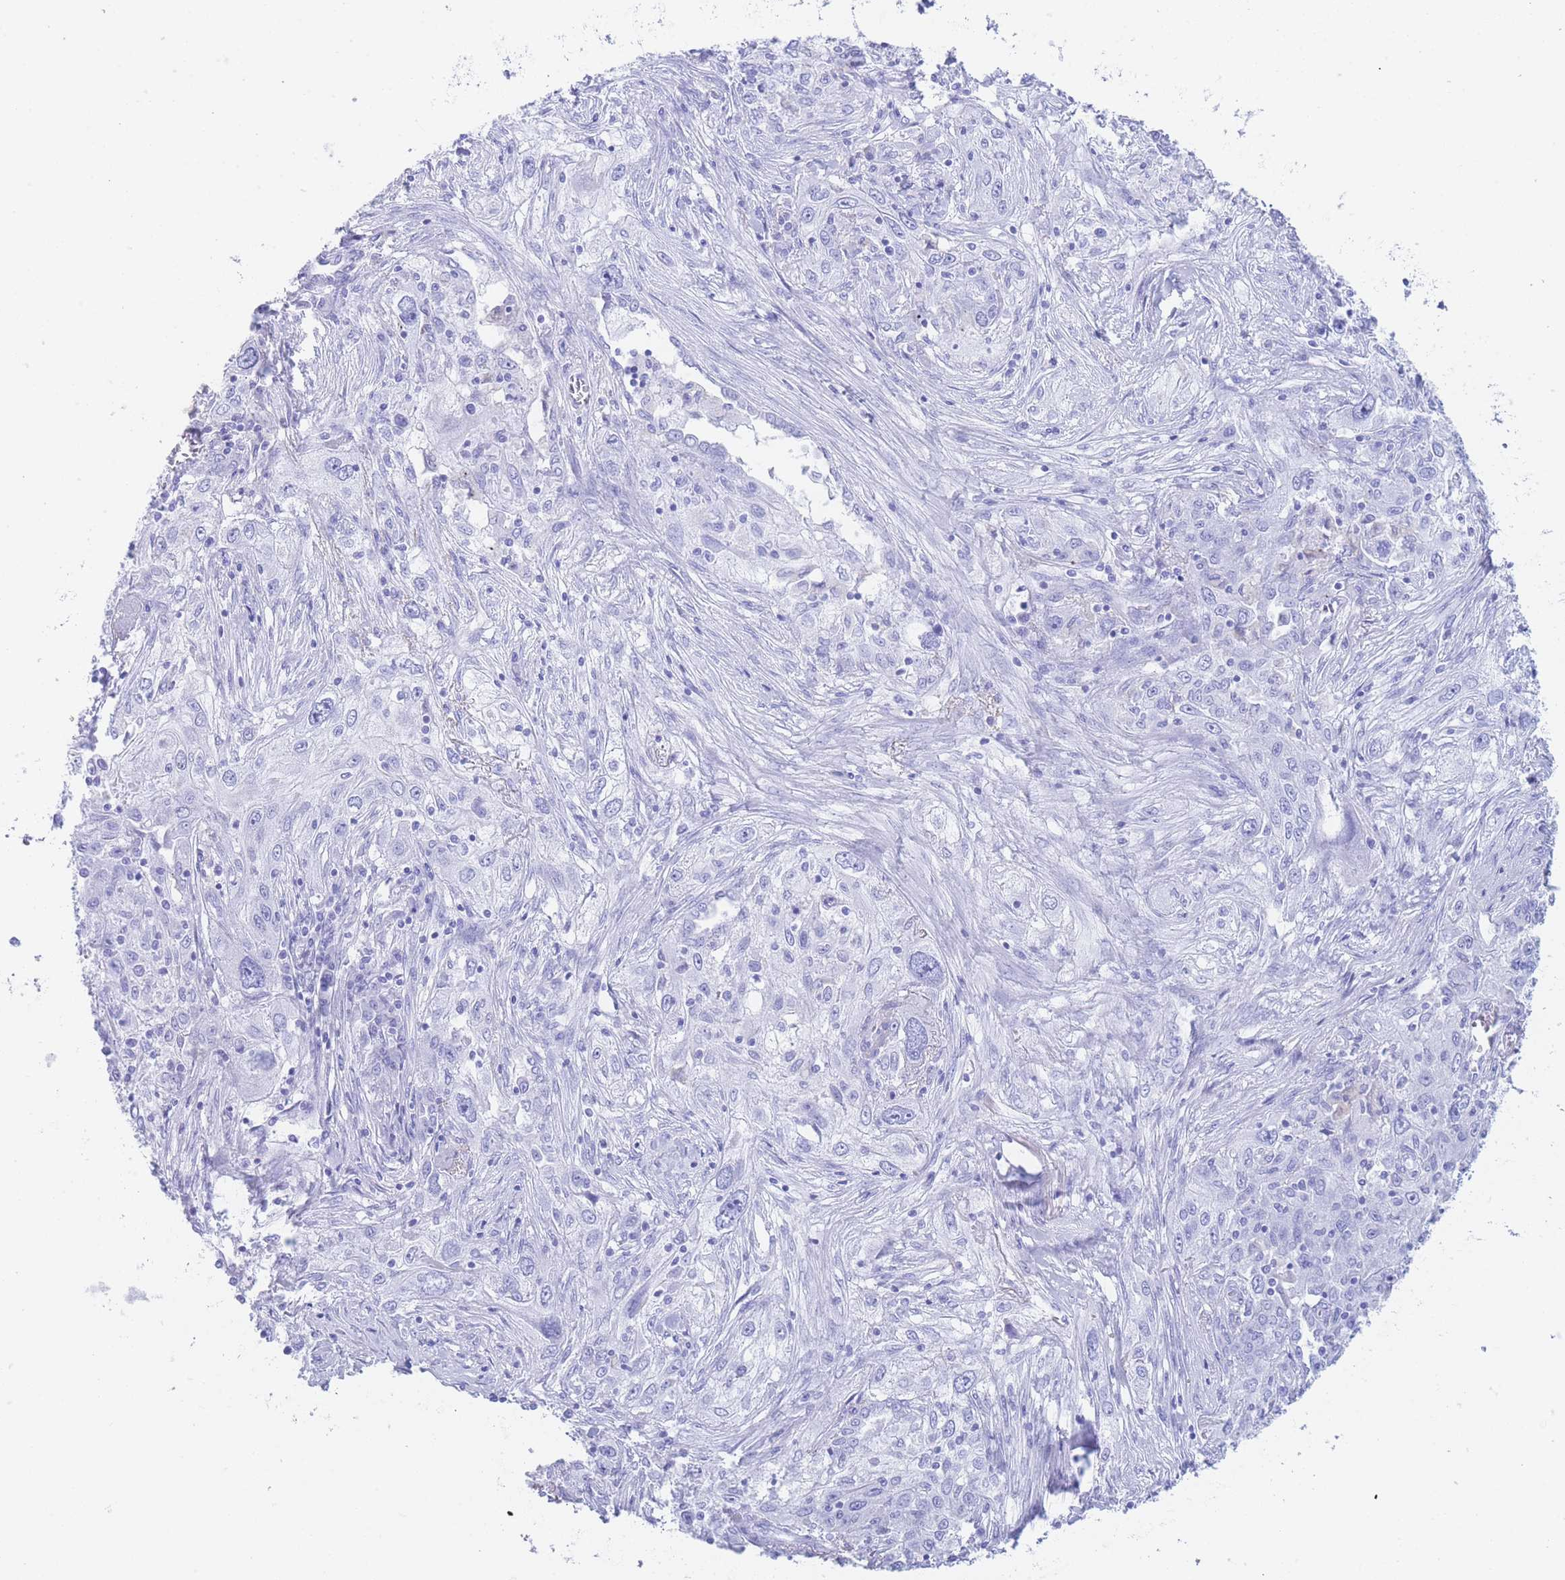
{"staining": {"intensity": "negative", "quantity": "none", "location": "none"}, "tissue": "lung cancer", "cell_type": "Tumor cells", "image_type": "cancer", "snomed": [{"axis": "morphology", "description": "Squamous cell carcinoma, NOS"}, {"axis": "topography", "description": "Lung"}], "caption": "The micrograph demonstrates no staining of tumor cells in lung cancer.", "gene": "SLCO1B3", "patient": {"sex": "female", "age": 69}}